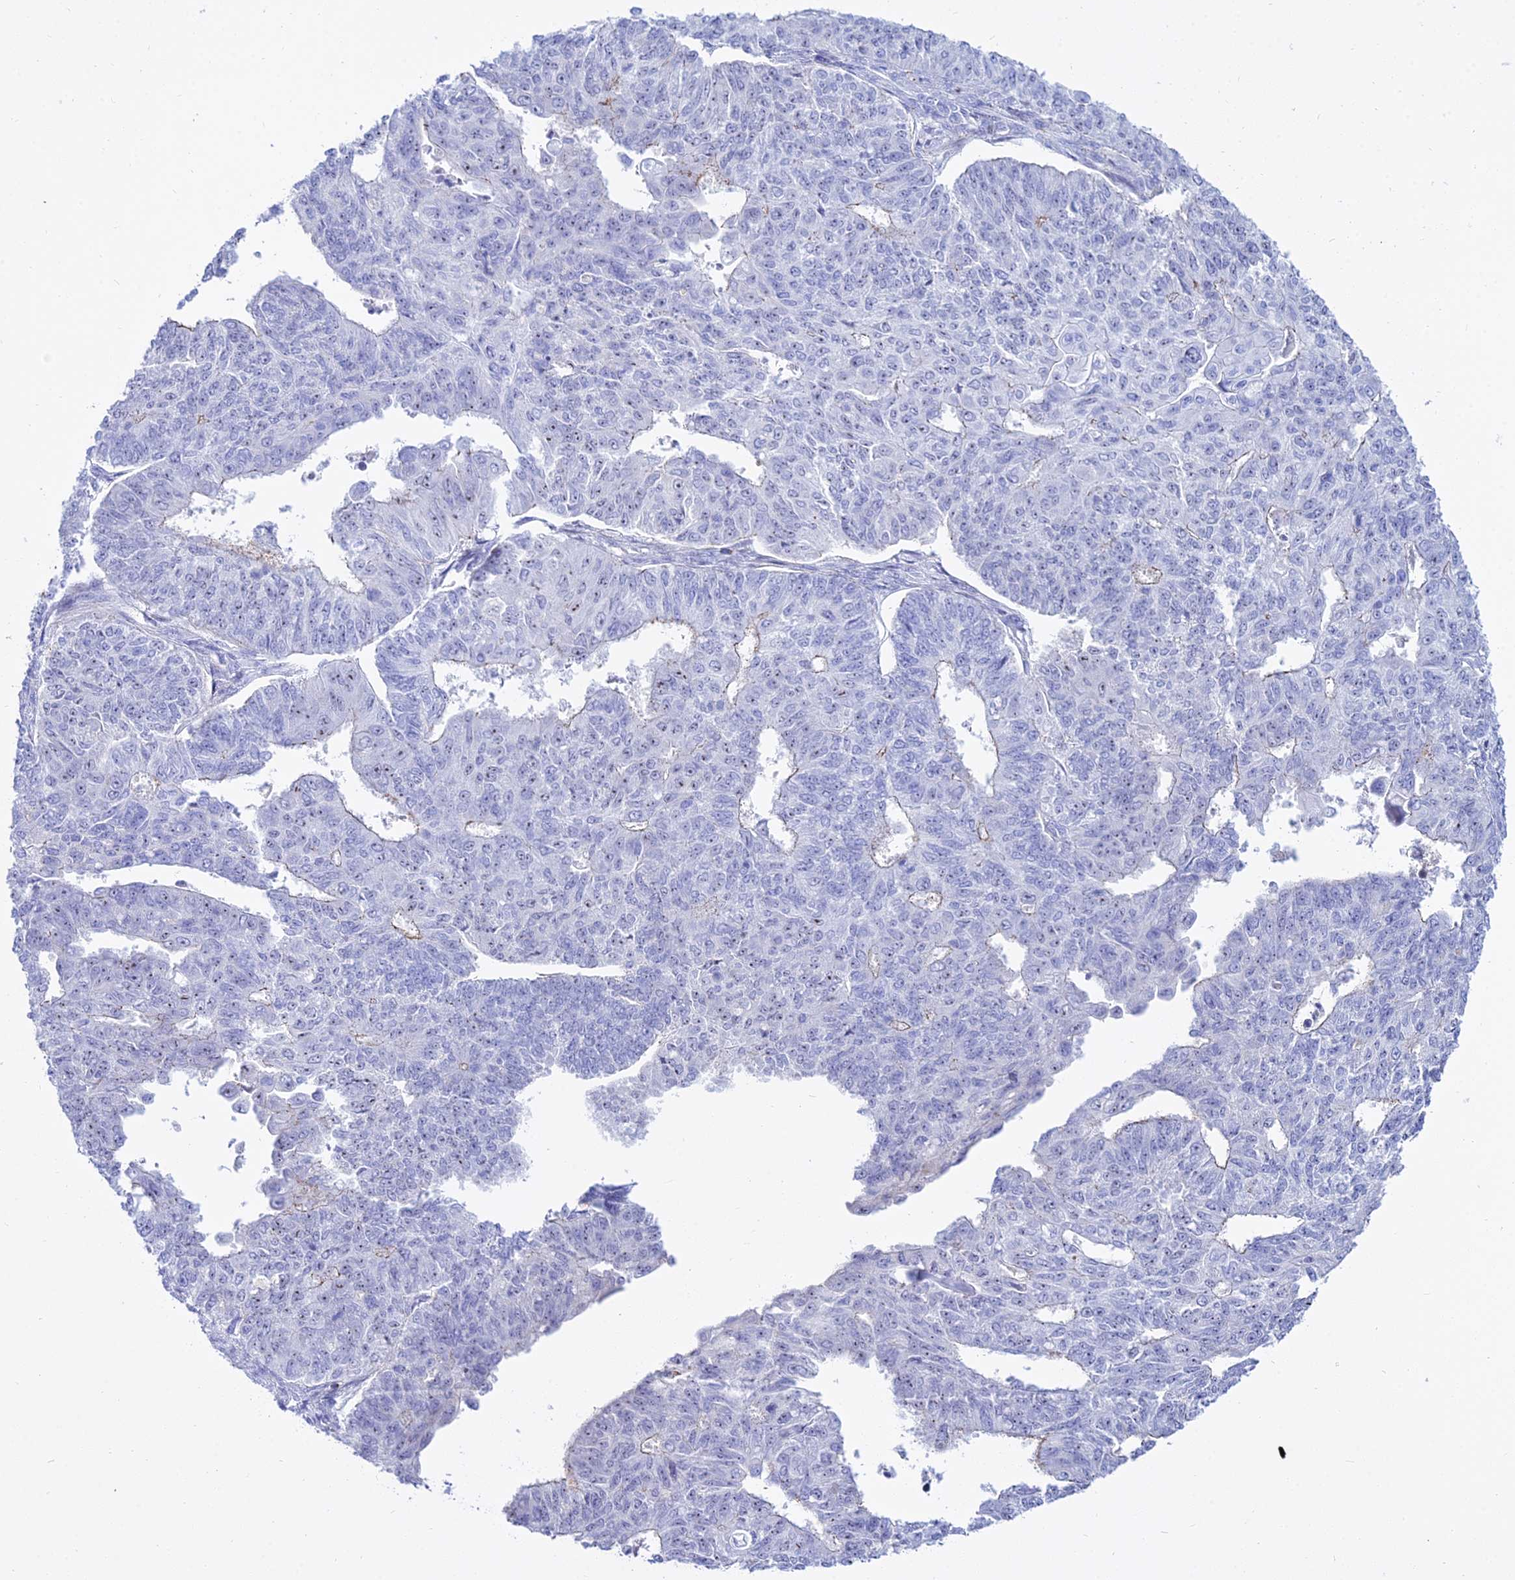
{"staining": {"intensity": "negative", "quantity": "none", "location": "none"}, "tissue": "endometrial cancer", "cell_type": "Tumor cells", "image_type": "cancer", "snomed": [{"axis": "morphology", "description": "Adenocarcinoma, NOS"}, {"axis": "topography", "description": "Endometrium"}], "caption": "IHC of endometrial cancer reveals no staining in tumor cells.", "gene": "DLX1", "patient": {"sex": "female", "age": 32}}